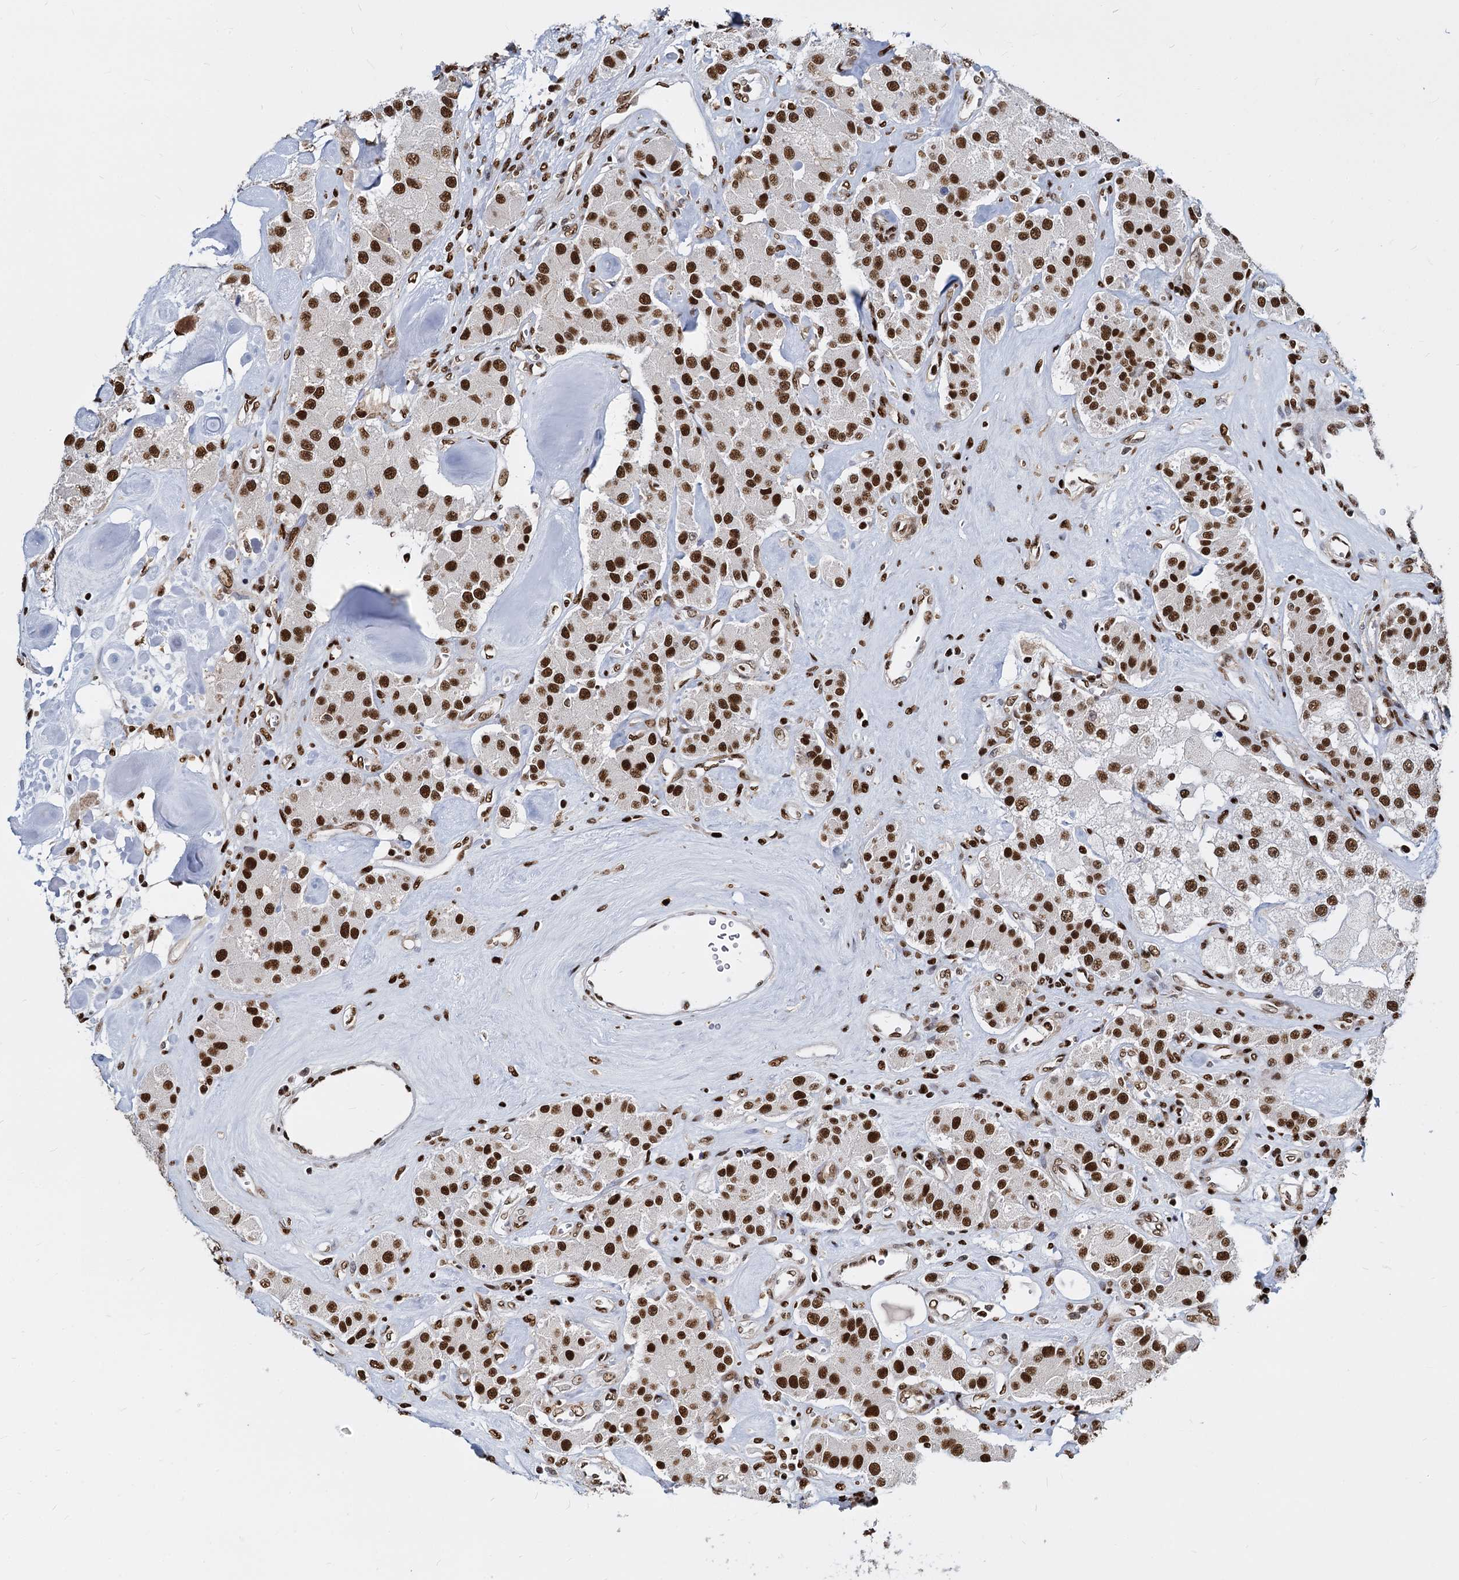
{"staining": {"intensity": "strong", "quantity": ">75%", "location": "nuclear"}, "tissue": "carcinoid", "cell_type": "Tumor cells", "image_type": "cancer", "snomed": [{"axis": "morphology", "description": "Carcinoid, malignant, NOS"}, {"axis": "topography", "description": "Pancreas"}], "caption": "A high-resolution photomicrograph shows IHC staining of malignant carcinoid, which exhibits strong nuclear positivity in about >75% of tumor cells.", "gene": "DCPS", "patient": {"sex": "male", "age": 41}}